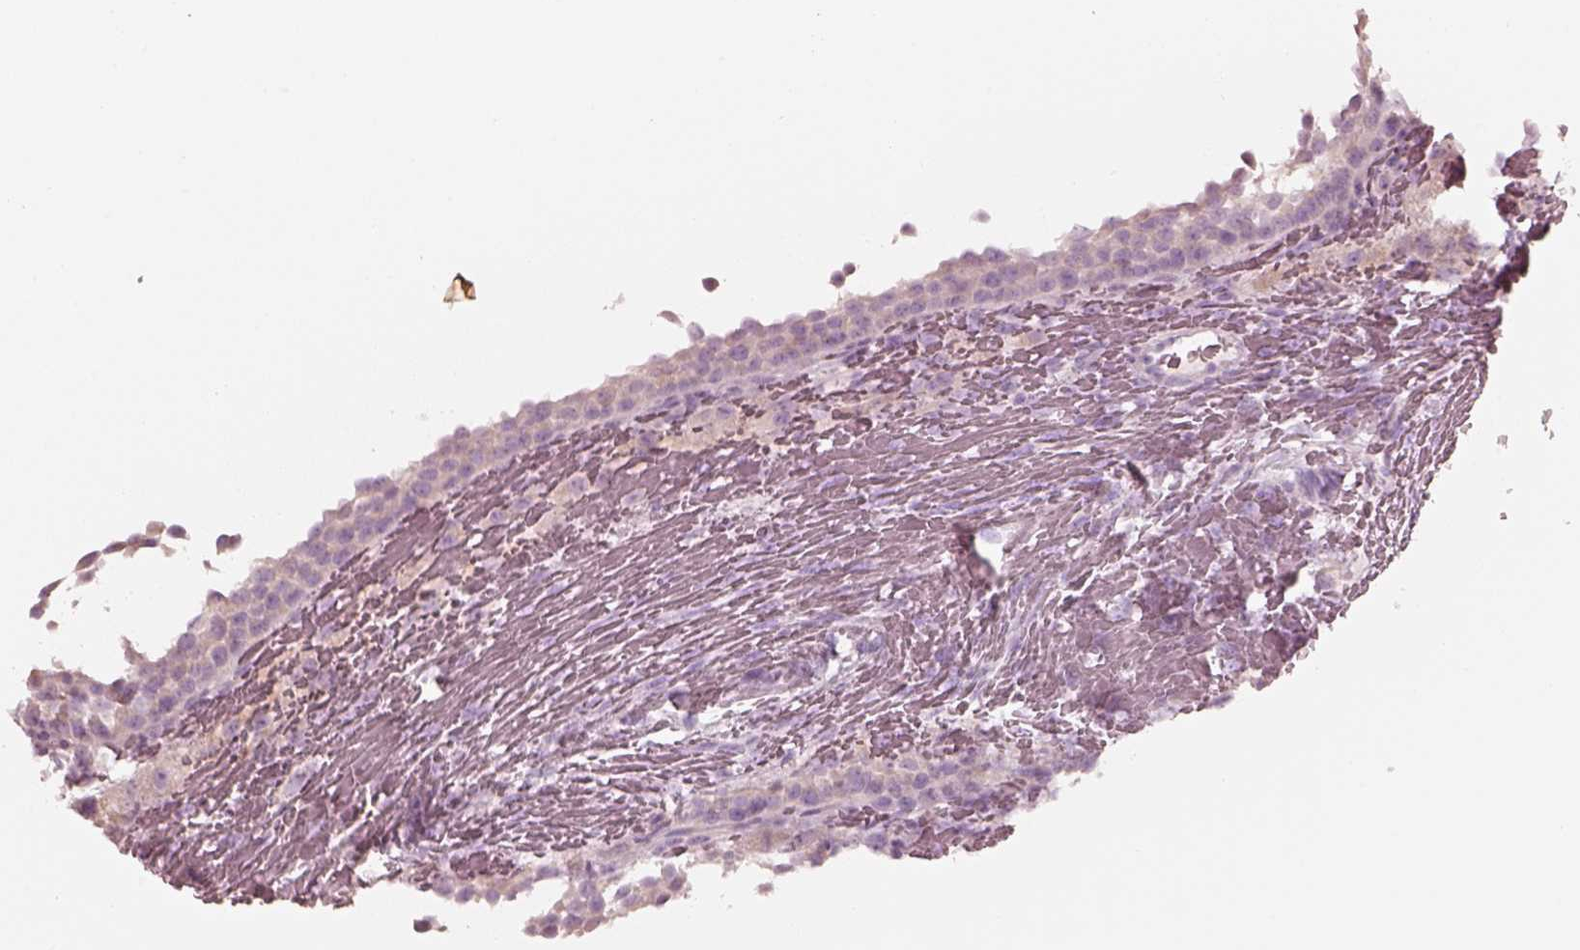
{"staining": {"intensity": "negative", "quantity": "none", "location": "none"}, "tissue": "ovary", "cell_type": "Follicle cells", "image_type": "normal", "snomed": [{"axis": "morphology", "description": "Normal tissue, NOS"}, {"axis": "topography", "description": "Ovary"}], "caption": "This is an immunohistochemistry (IHC) histopathology image of normal human ovary. There is no expression in follicle cells.", "gene": "PON3", "patient": {"sex": "female", "age": 34}}